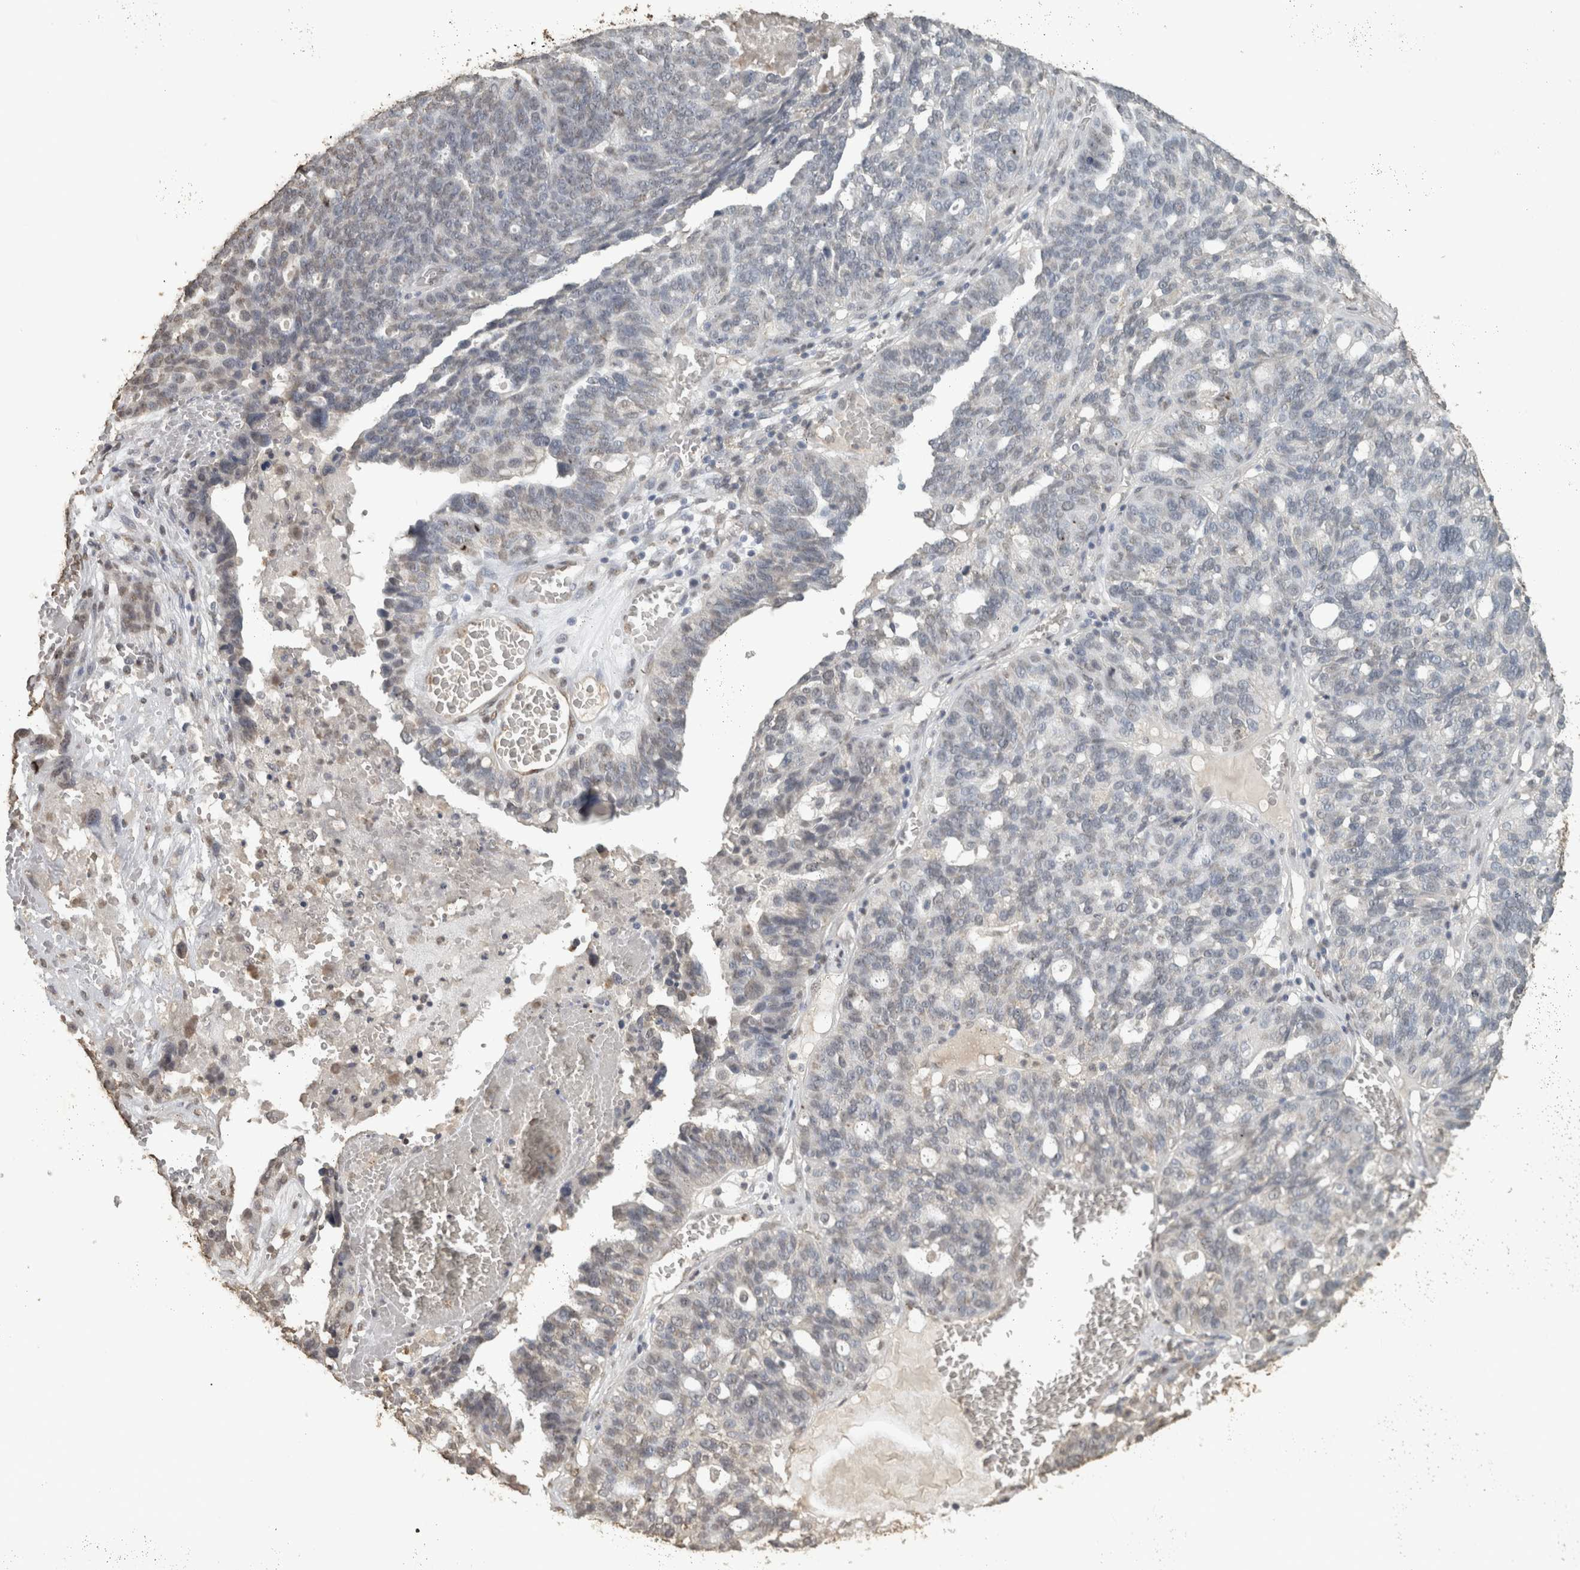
{"staining": {"intensity": "negative", "quantity": "none", "location": "none"}, "tissue": "ovarian cancer", "cell_type": "Tumor cells", "image_type": "cancer", "snomed": [{"axis": "morphology", "description": "Cystadenocarcinoma, serous, NOS"}, {"axis": "topography", "description": "Ovary"}], "caption": "Immunohistochemical staining of ovarian cancer reveals no significant expression in tumor cells.", "gene": "HAND2", "patient": {"sex": "female", "age": 59}}